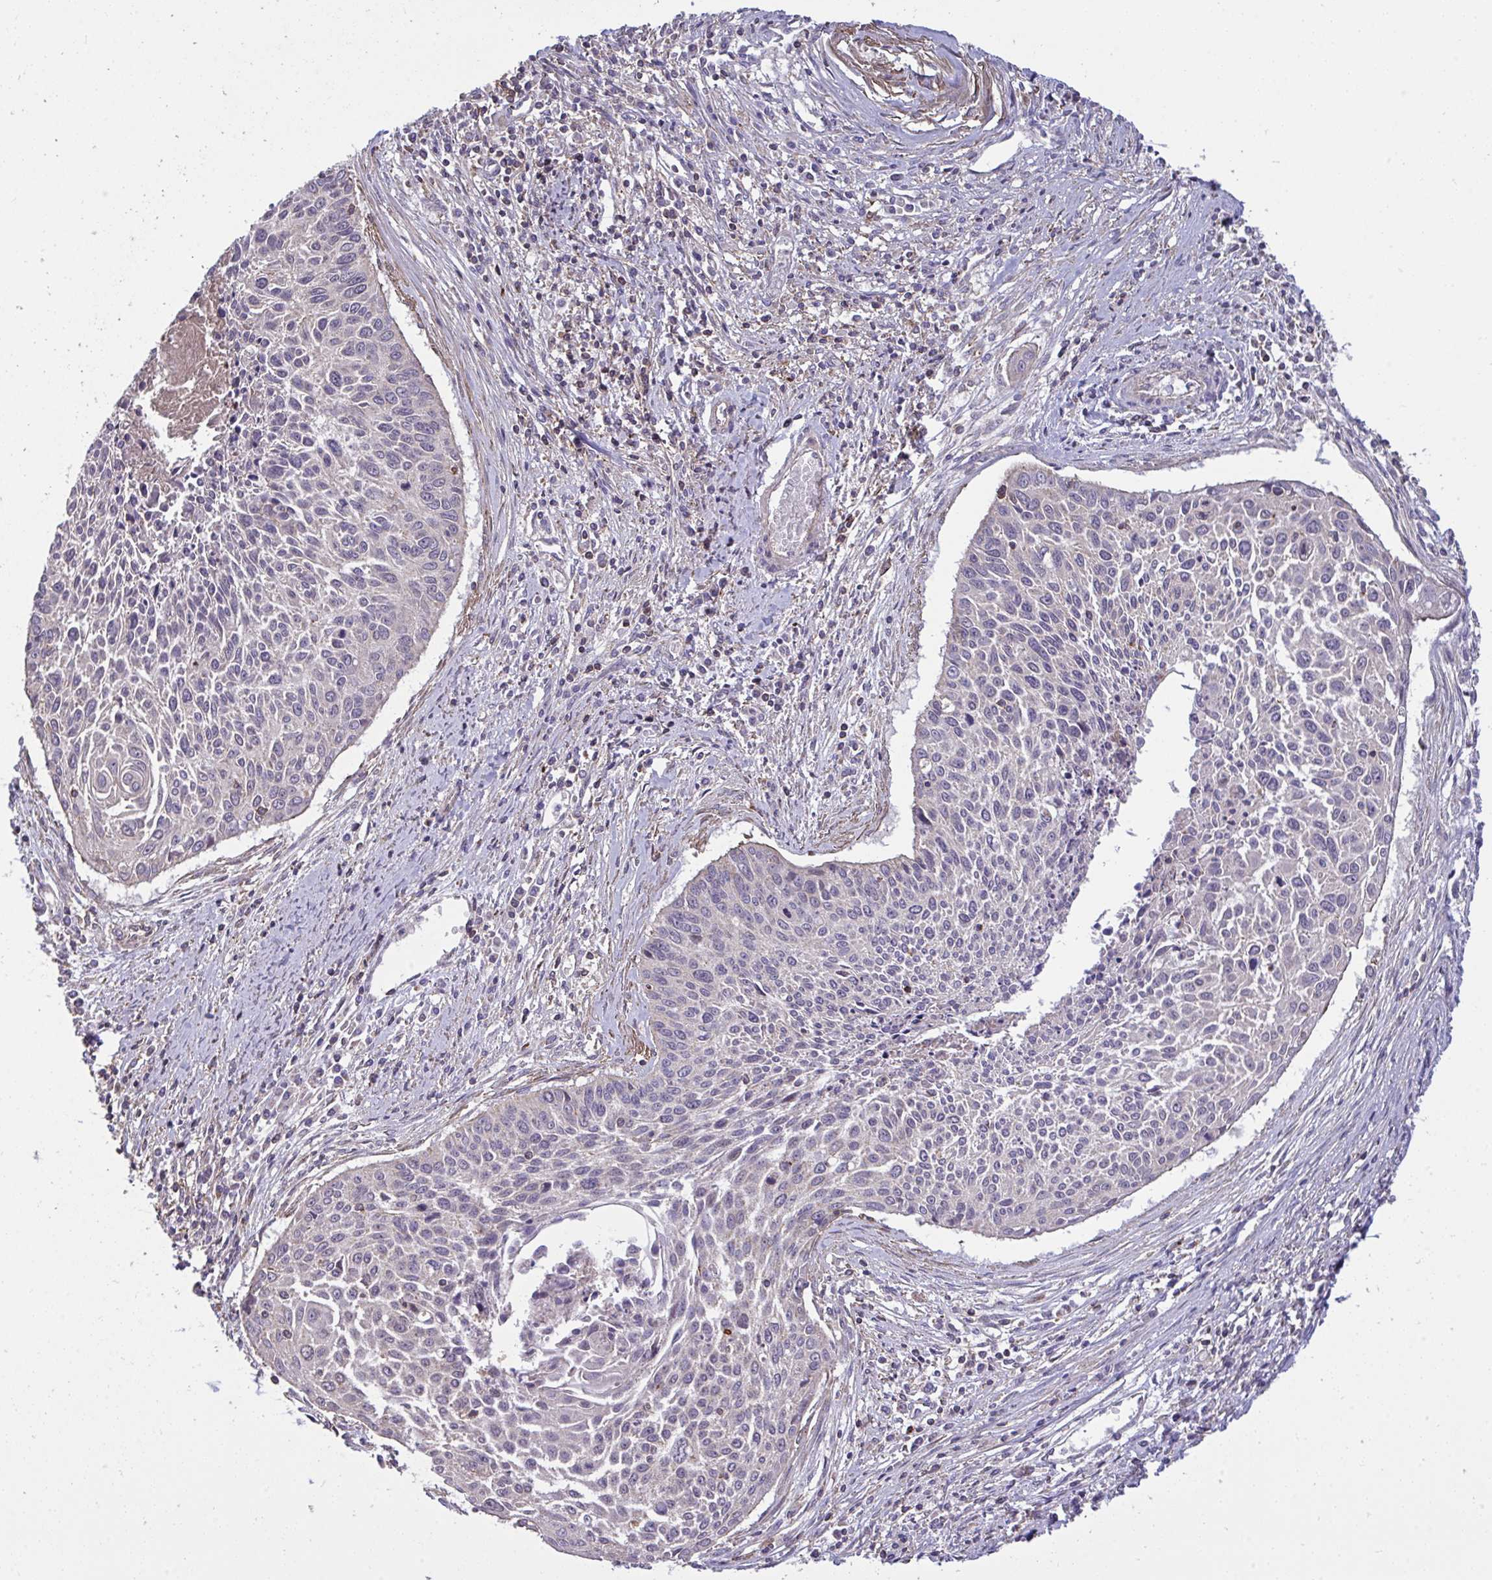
{"staining": {"intensity": "negative", "quantity": "none", "location": "none"}, "tissue": "cervical cancer", "cell_type": "Tumor cells", "image_type": "cancer", "snomed": [{"axis": "morphology", "description": "Squamous cell carcinoma, NOS"}, {"axis": "topography", "description": "Cervix"}], "caption": "Protein analysis of cervical cancer shows no significant expression in tumor cells.", "gene": "PPM1H", "patient": {"sex": "female", "age": 55}}